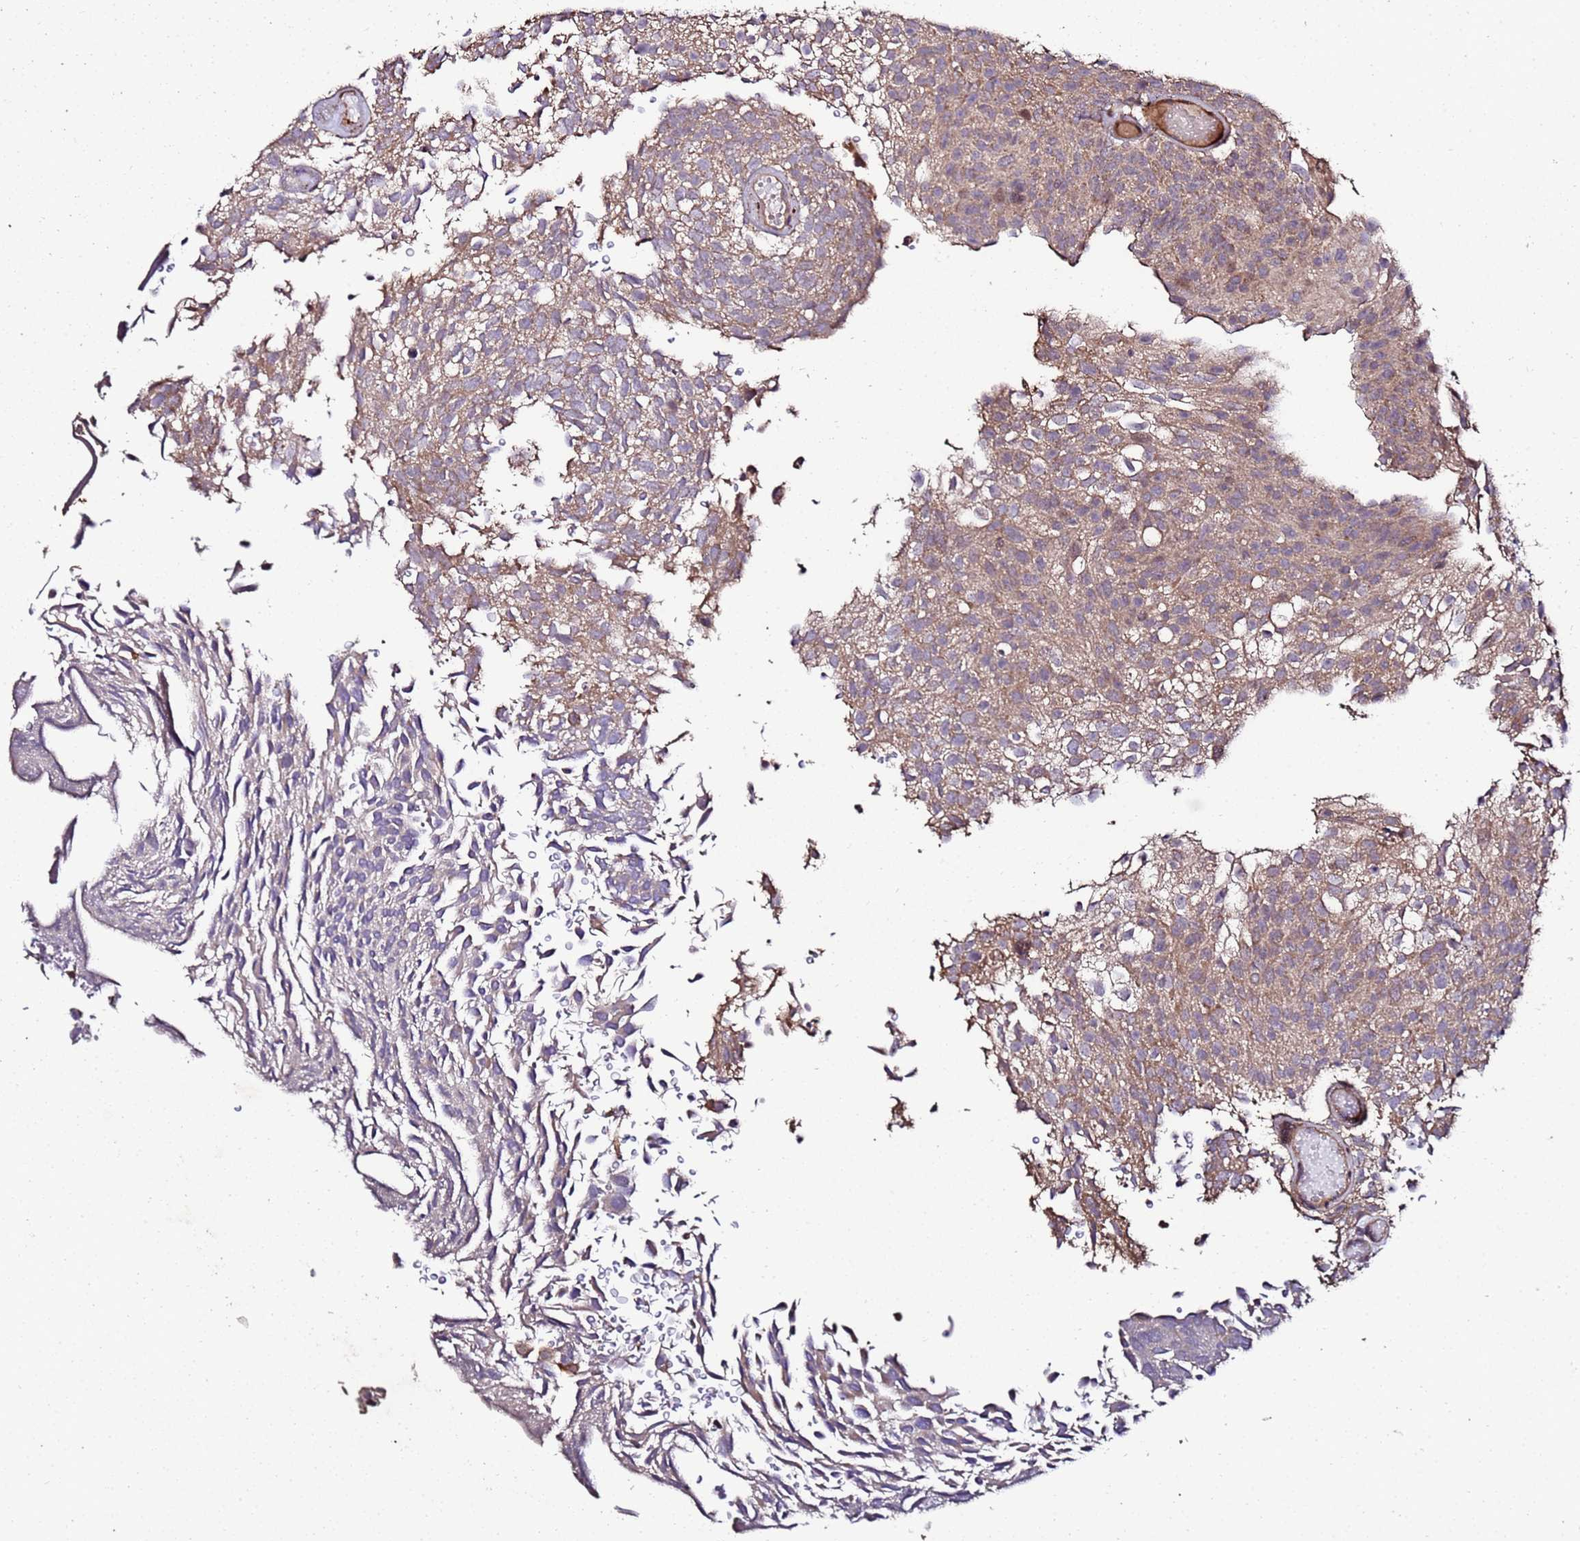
{"staining": {"intensity": "weak", "quantity": ">75%", "location": "cytoplasmic/membranous"}, "tissue": "urothelial cancer", "cell_type": "Tumor cells", "image_type": "cancer", "snomed": [{"axis": "morphology", "description": "Urothelial carcinoma, Low grade"}, {"axis": "topography", "description": "Urinary bladder"}], "caption": "About >75% of tumor cells in urothelial carcinoma (low-grade) display weak cytoplasmic/membranous protein expression as visualized by brown immunohistochemical staining.", "gene": "PRODH", "patient": {"sex": "male", "age": 78}}